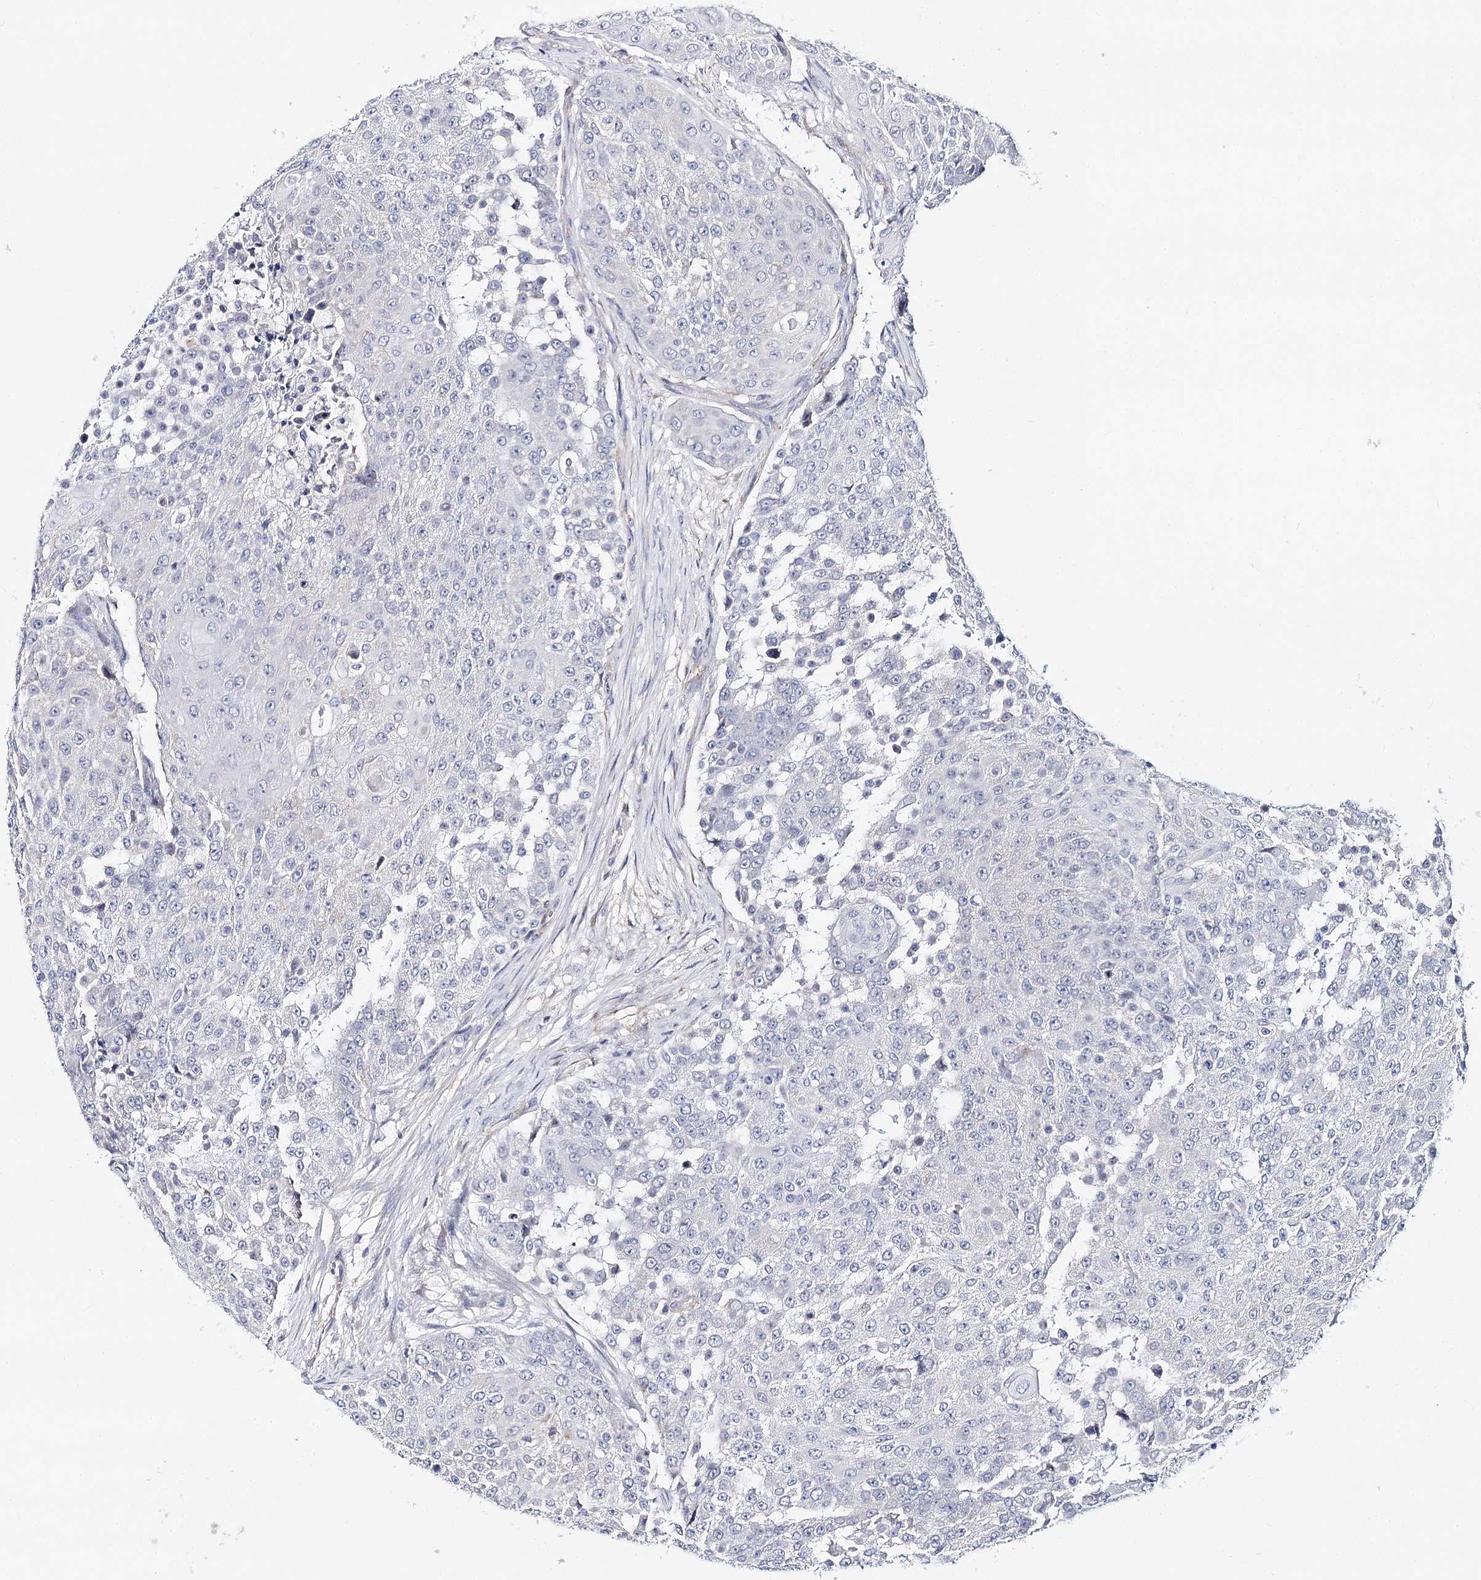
{"staining": {"intensity": "negative", "quantity": "none", "location": "none"}, "tissue": "urothelial cancer", "cell_type": "Tumor cells", "image_type": "cancer", "snomed": [{"axis": "morphology", "description": "Urothelial carcinoma, High grade"}, {"axis": "topography", "description": "Urinary bladder"}], "caption": "Protein analysis of high-grade urothelial carcinoma demonstrates no significant expression in tumor cells.", "gene": "TEX12", "patient": {"sex": "female", "age": 63}}